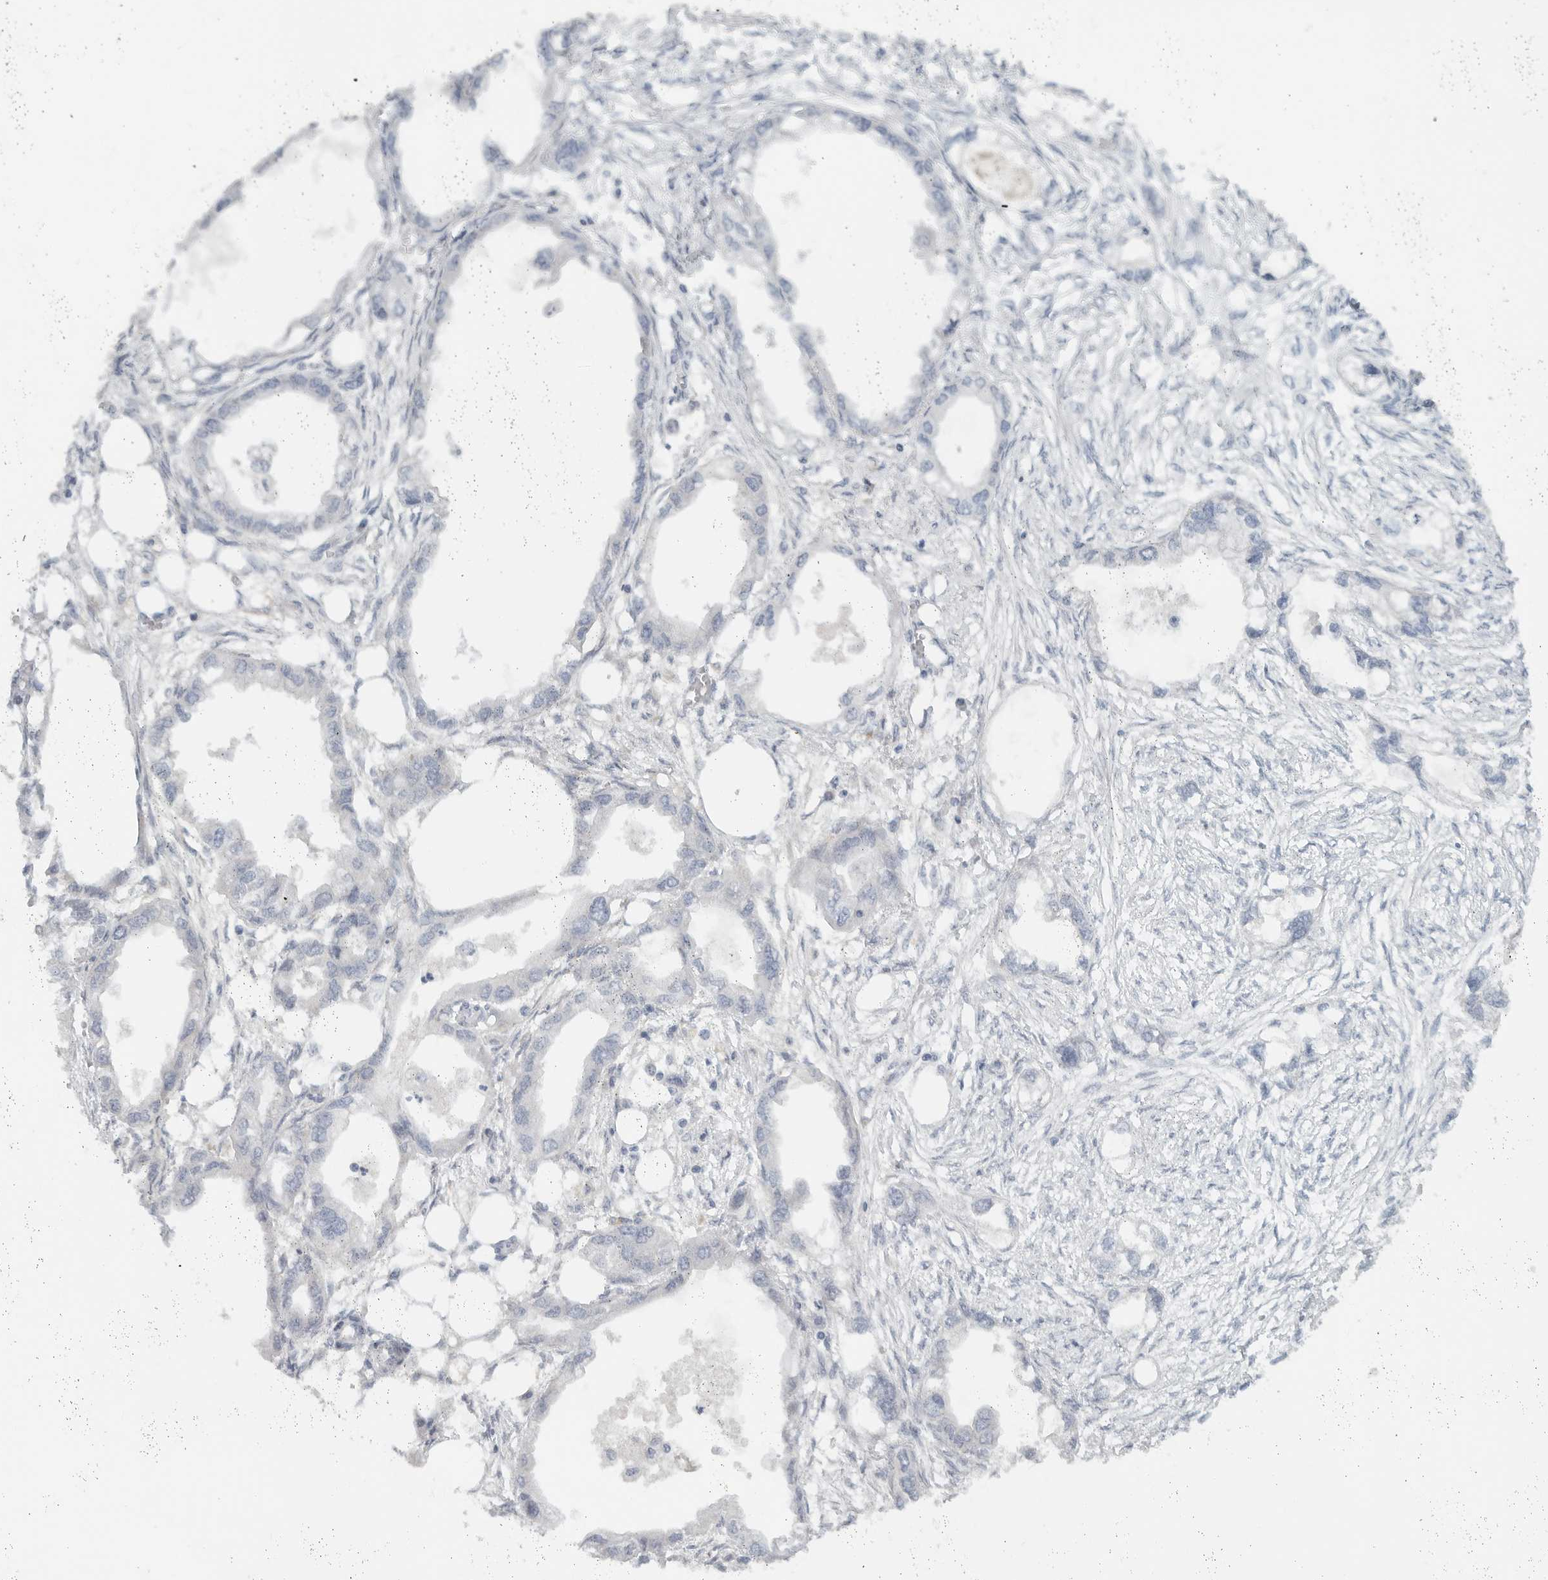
{"staining": {"intensity": "negative", "quantity": "none", "location": "none"}, "tissue": "endometrial cancer", "cell_type": "Tumor cells", "image_type": "cancer", "snomed": [{"axis": "morphology", "description": "Adenocarcinoma, NOS"}, {"axis": "morphology", "description": "Adenocarcinoma, metastatic, NOS"}, {"axis": "topography", "description": "Adipose tissue"}, {"axis": "topography", "description": "Endometrium"}], "caption": "The micrograph exhibits no significant positivity in tumor cells of endometrial cancer.", "gene": "PAM", "patient": {"sex": "female", "age": 67}}